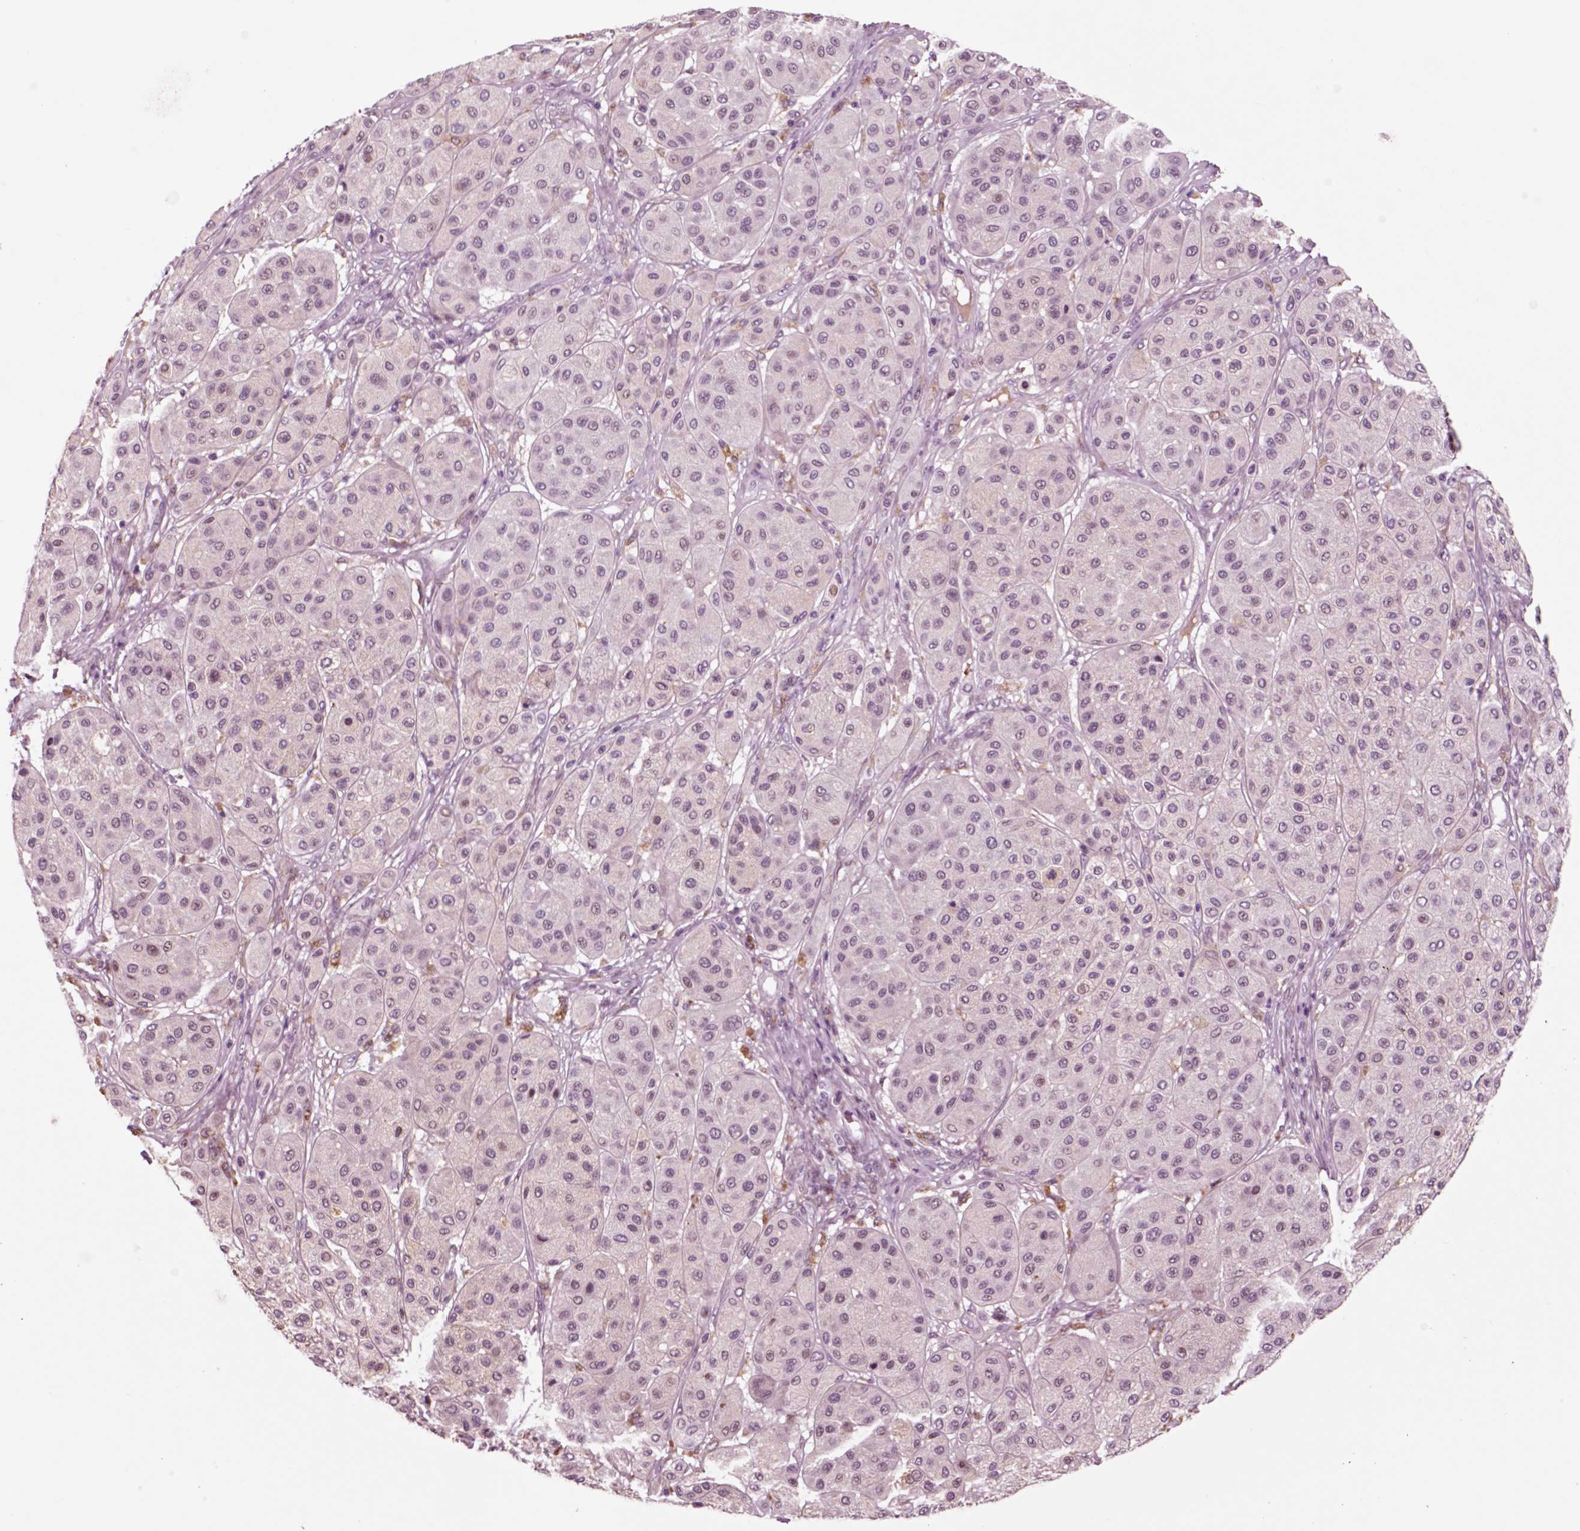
{"staining": {"intensity": "negative", "quantity": "none", "location": "none"}, "tissue": "melanoma", "cell_type": "Tumor cells", "image_type": "cancer", "snomed": [{"axis": "morphology", "description": "Malignant melanoma, Metastatic site"}, {"axis": "topography", "description": "Smooth muscle"}], "caption": "Immunohistochemistry of malignant melanoma (metastatic site) demonstrates no expression in tumor cells. (Stains: DAB immunohistochemistry with hematoxylin counter stain, Microscopy: brightfield microscopy at high magnification).", "gene": "CHGB", "patient": {"sex": "male", "age": 41}}